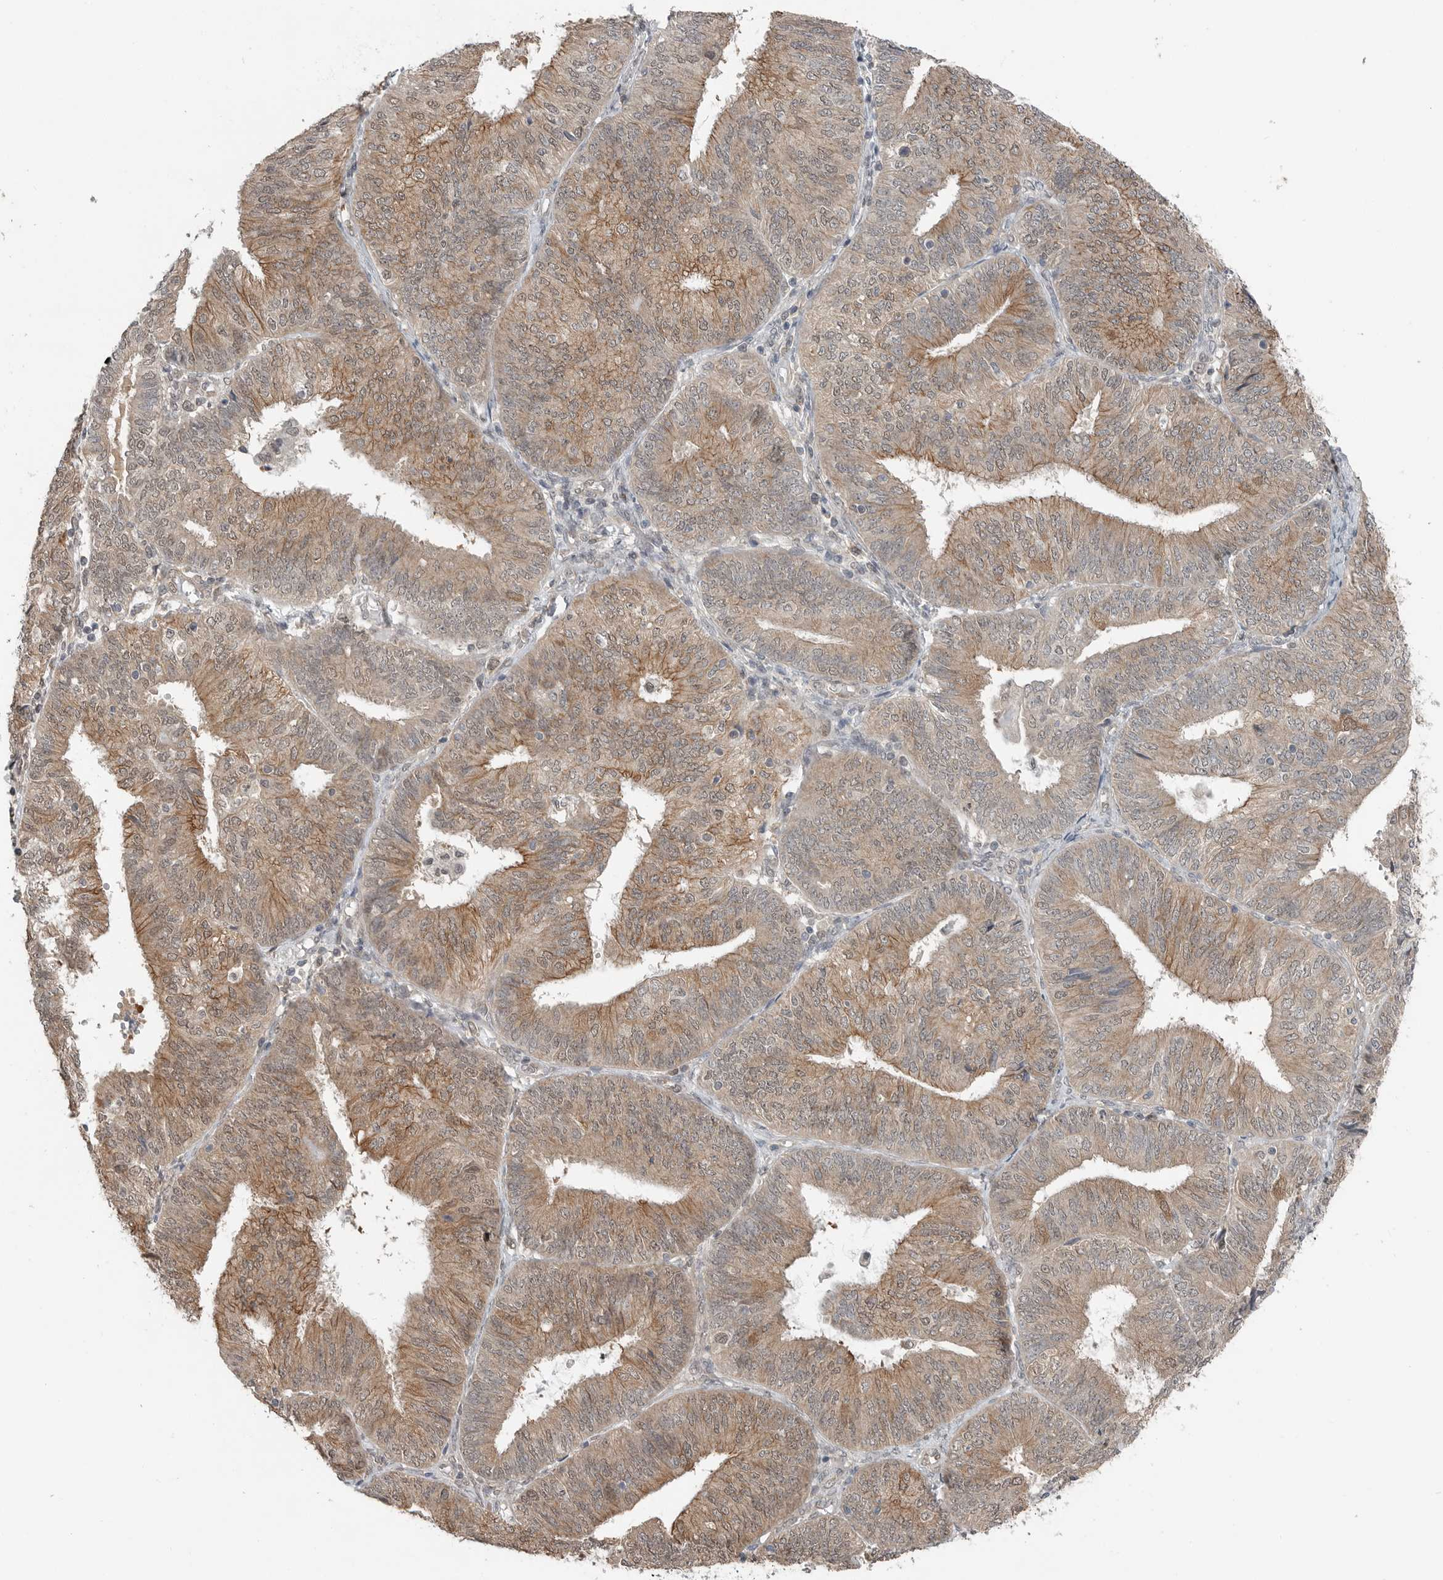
{"staining": {"intensity": "weak", "quantity": ">75%", "location": "cytoplasmic/membranous"}, "tissue": "endometrial cancer", "cell_type": "Tumor cells", "image_type": "cancer", "snomed": [{"axis": "morphology", "description": "Adenocarcinoma, NOS"}, {"axis": "topography", "description": "Endometrium"}], "caption": "High-power microscopy captured an immunohistochemistry (IHC) micrograph of endometrial cancer (adenocarcinoma), revealing weak cytoplasmic/membranous positivity in approximately >75% of tumor cells. The staining was performed using DAB (3,3'-diaminobenzidine) to visualize the protein expression in brown, while the nuclei were stained in blue with hematoxylin (Magnification: 20x).", "gene": "MFAP3L", "patient": {"sex": "female", "age": 58}}